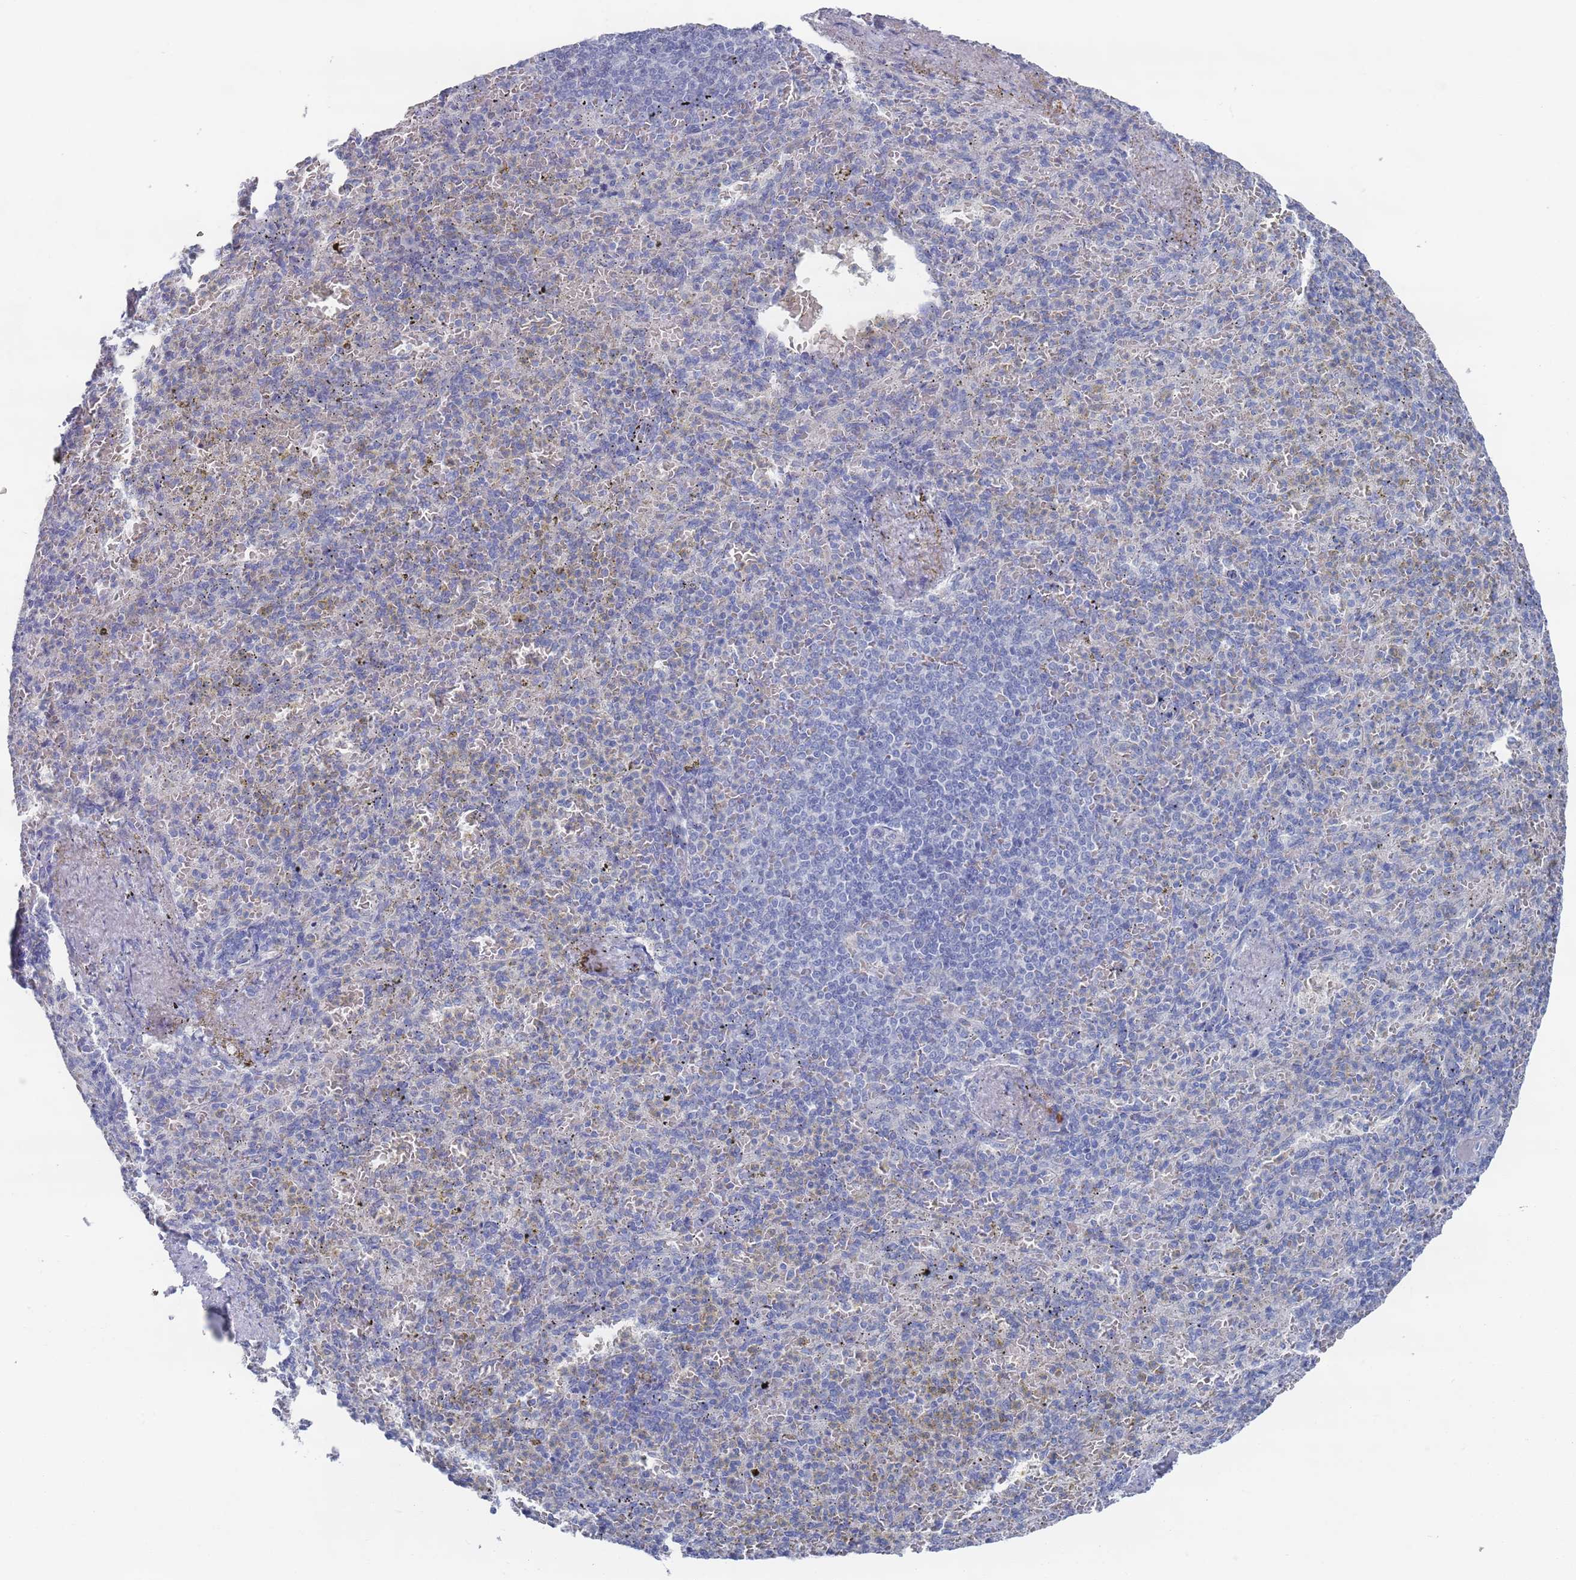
{"staining": {"intensity": "negative", "quantity": "none", "location": "none"}, "tissue": "spleen", "cell_type": "Cells in red pulp", "image_type": "normal", "snomed": [{"axis": "morphology", "description": "Normal tissue, NOS"}, {"axis": "topography", "description": "Spleen"}], "caption": "Immunohistochemistry histopathology image of benign spleen stained for a protein (brown), which reveals no positivity in cells in red pulp. (DAB IHC, high magnification).", "gene": "TMCO3", "patient": {"sex": "female", "age": 74}}